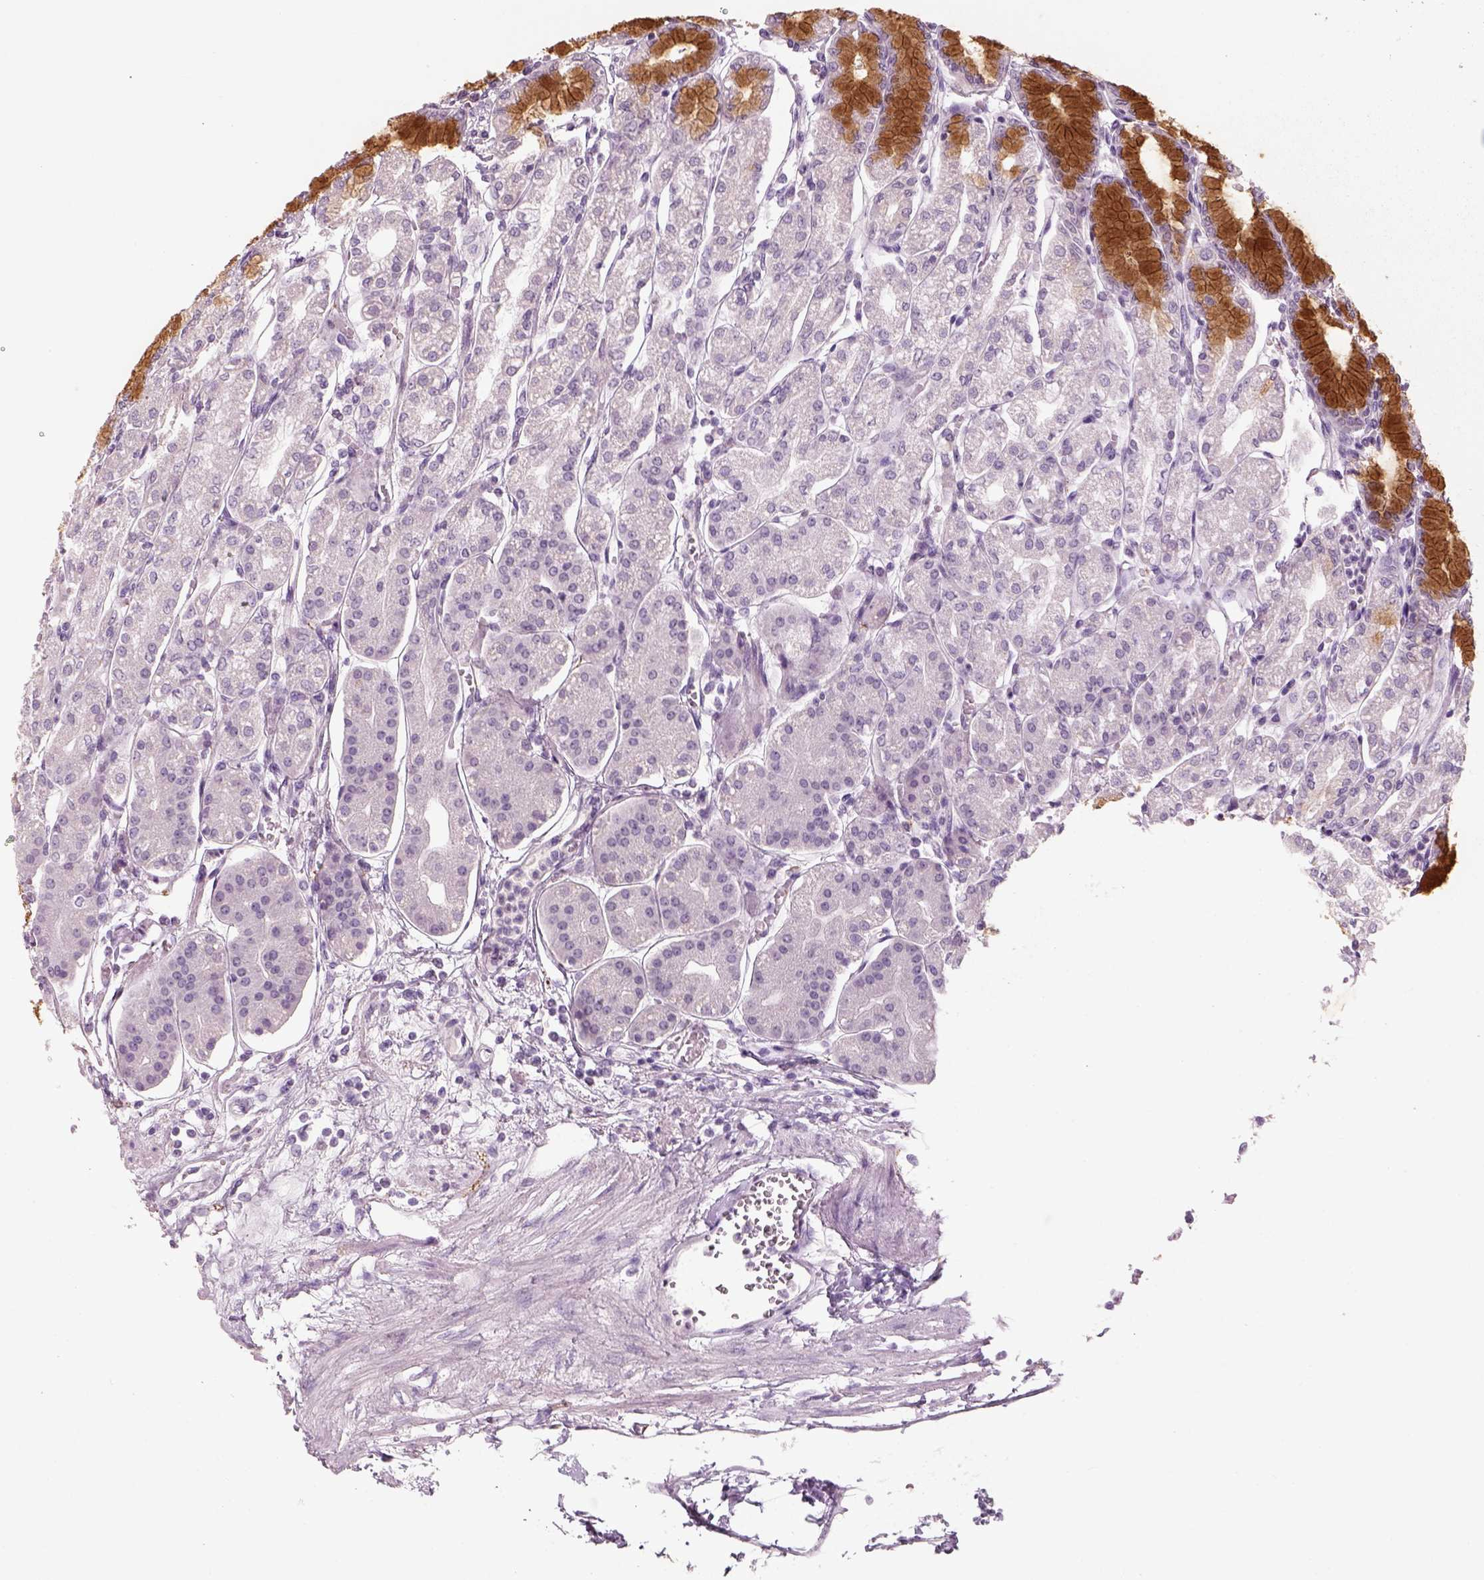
{"staining": {"intensity": "moderate", "quantity": "<25%", "location": "cytoplasmic/membranous"}, "tissue": "stomach", "cell_type": "Glandular cells", "image_type": "normal", "snomed": [{"axis": "morphology", "description": "Normal tissue, NOS"}, {"axis": "topography", "description": "Skeletal muscle"}, {"axis": "topography", "description": "Stomach"}], "caption": "This is a micrograph of immunohistochemistry staining of benign stomach, which shows moderate expression in the cytoplasmic/membranous of glandular cells.", "gene": "SLC6A2", "patient": {"sex": "female", "age": 57}}